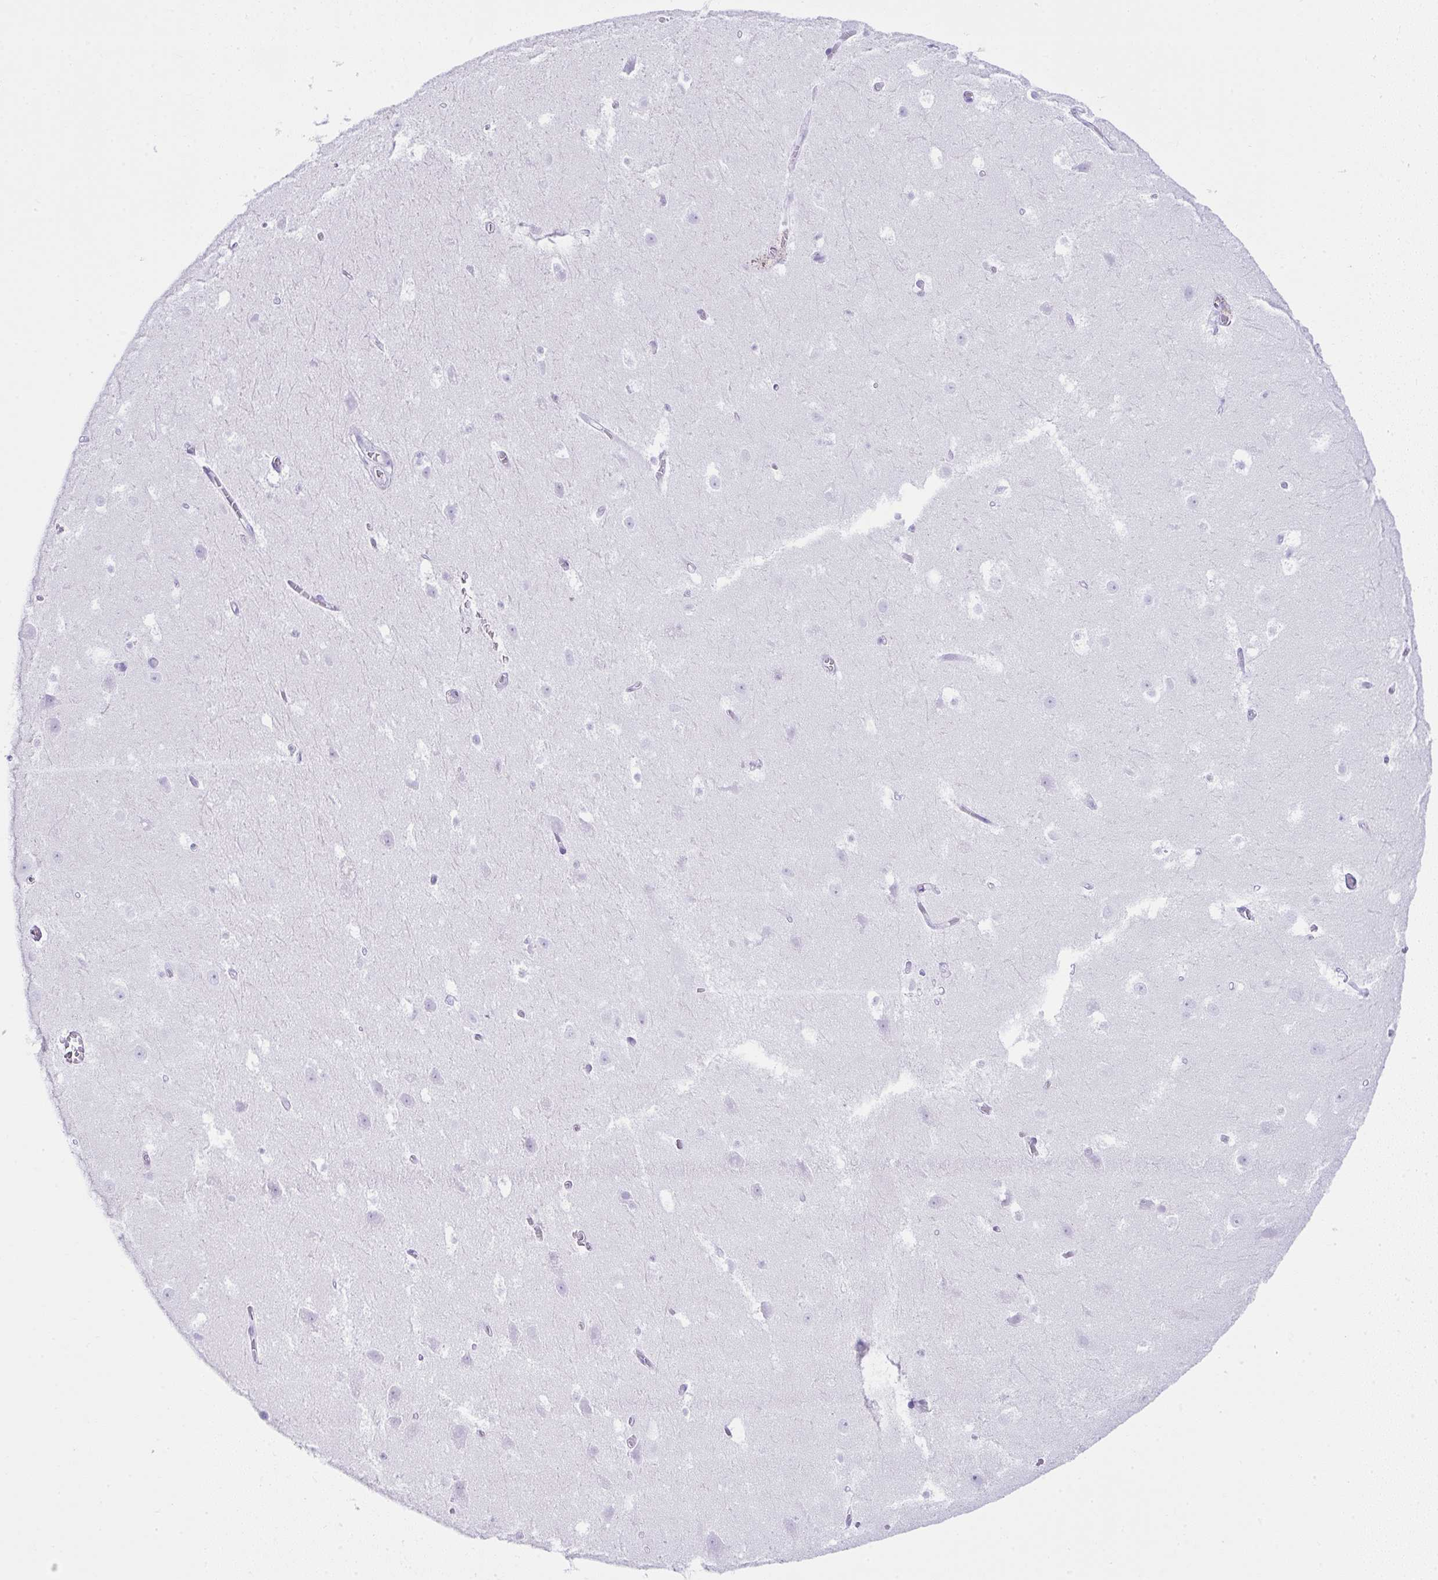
{"staining": {"intensity": "negative", "quantity": "none", "location": "none"}, "tissue": "hippocampus", "cell_type": "Glial cells", "image_type": "normal", "snomed": [{"axis": "morphology", "description": "Normal tissue, NOS"}, {"axis": "topography", "description": "Hippocampus"}], "caption": "DAB (3,3'-diaminobenzidine) immunohistochemical staining of benign human hippocampus shows no significant staining in glial cells.", "gene": "CDADC1", "patient": {"sex": "female", "age": 52}}